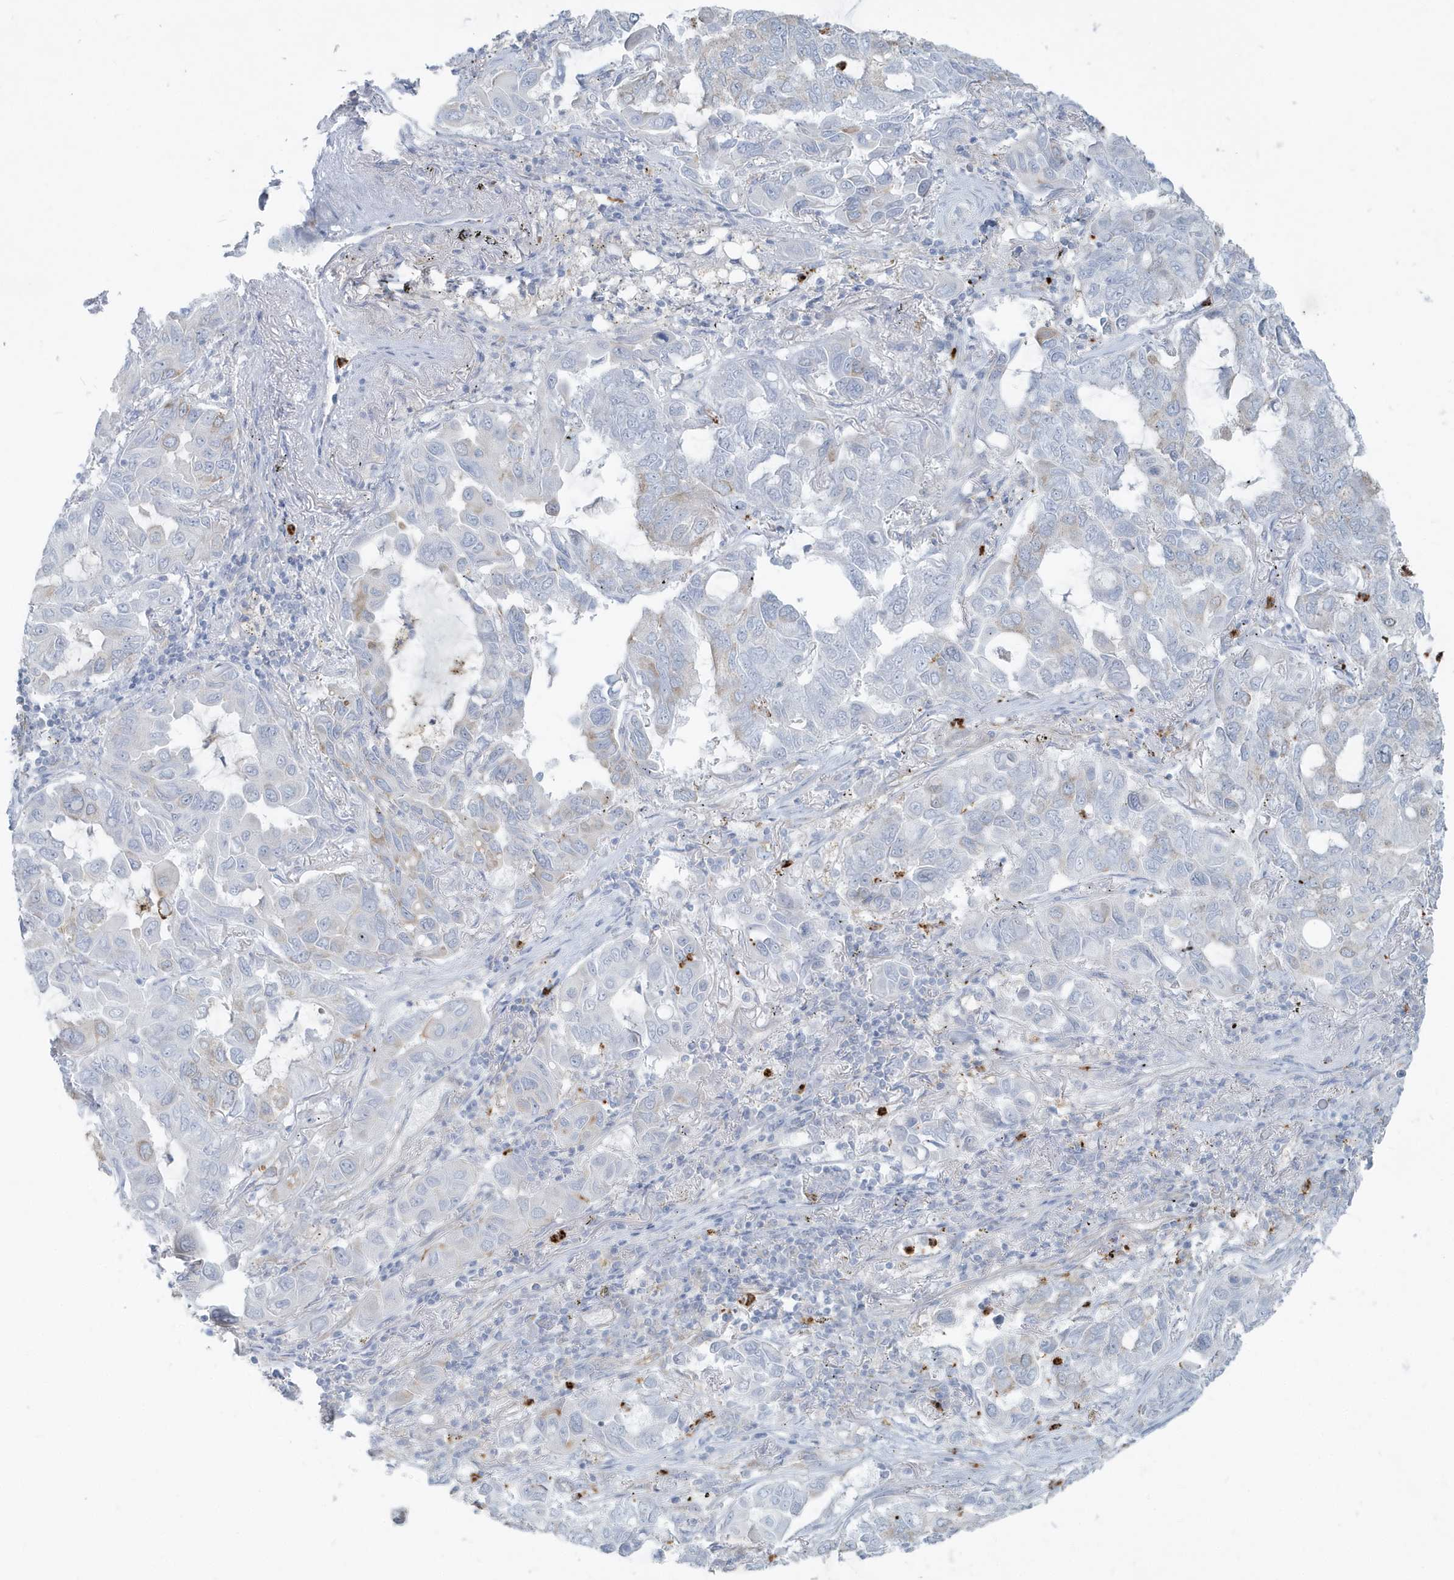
{"staining": {"intensity": "negative", "quantity": "none", "location": "none"}, "tissue": "lung cancer", "cell_type": "Tumor cells", "image_type": "cancer", "snomed": [{"axis": "morphology", "description": "Adenocarcinoma, NOS"}, {"axis": "topography", "description": "Lung"}], "caption": "IHC micrograph of neoplastic tissue: human lung cancer (adenocarcinoma) stained with DAB shows no significant protein expression in tumor cells. (DAB immunohistochemistry (IHC) visualized using brightfield microscopy, high magnification).", "gene": "CCNJ", "patient": {"sex": "male", "age": 64}}